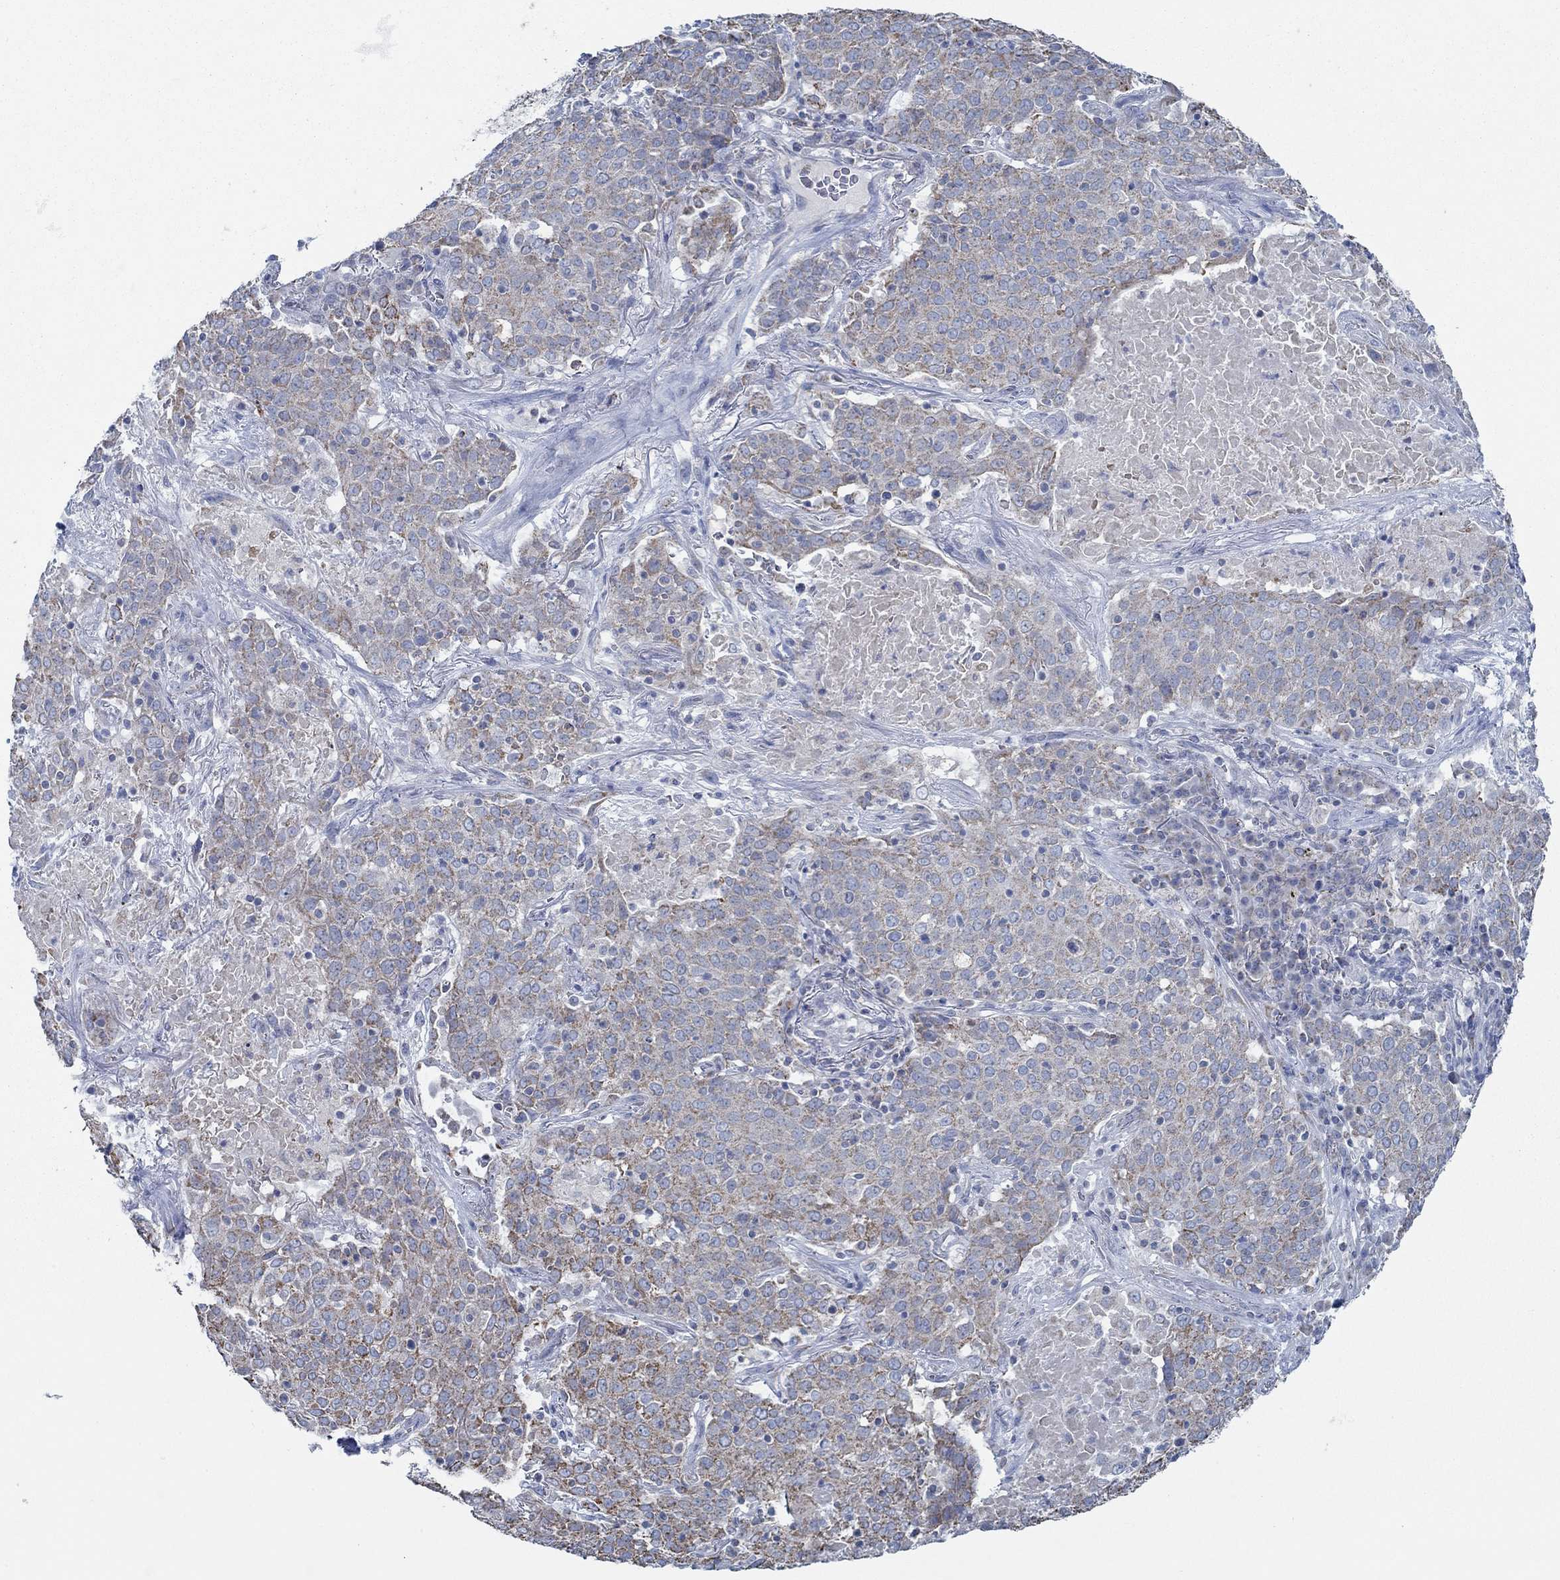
{"staining": {"intensity": "moderate", "quantity": "25%-75%", "location": "cytoplasmic/membranous"}, "tissue": "lung cancer", "cell_type": "Tumor cells", "image_type": "cancer", "snomed": [{"axis": "morphology", "description": "Squamous cell carcinoma, NOS"}, {"axis": "topography", "description": "Lung"}], "caption": "Tumor cells reveal moderate cytoplasmic/membranous expression in about 25%-75% of cells in lung squamous cell carcinoma. (Brightfield microscopy of DAB IHC at high magnification).", "gene": "GLOD5", "patient": {"sex": "male", "age": 82}}